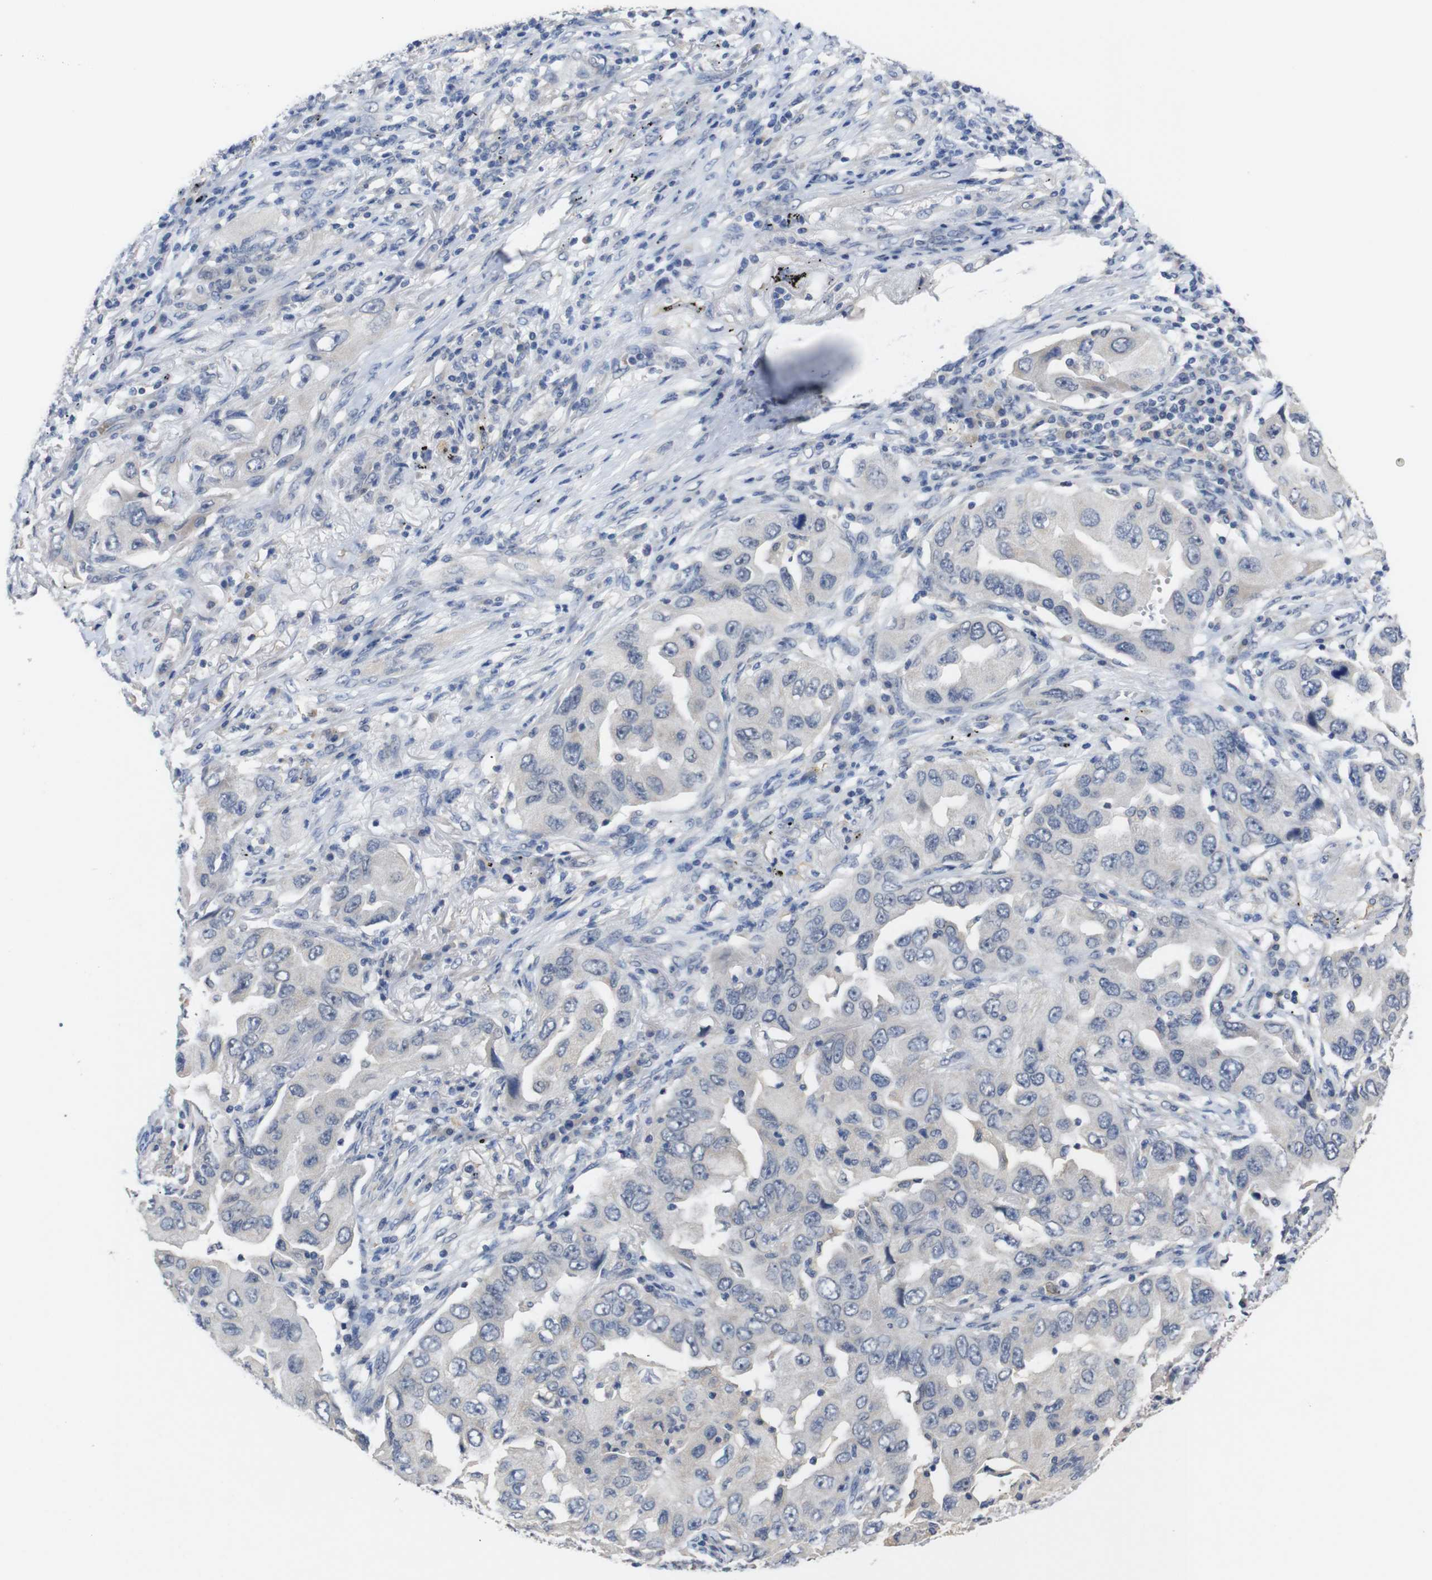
{"staining": {"intensity": "negative", "quantity": "none", "location": "none"}, "tissue": "lung cancer", "cell_type": "Tumor cells", "image_type": "cancer", "snomed": [{"axis": "morphology", "description": "Adenocarcinoma, NOS"}, {"axis": "topography", "description": "Lung"}], "caption": "High power microscopy photomicrograph of an immunohistochemistry (IHC) photomicrograph of lung adenocarcinoma, revealing no significant staining in tumor cells. The staining is performed using DAB brown chromogen with nuclei counter-stained in using hematoxylin.", "gene": "HNF1A", "patient": {"sex": "female", "age": 65}}